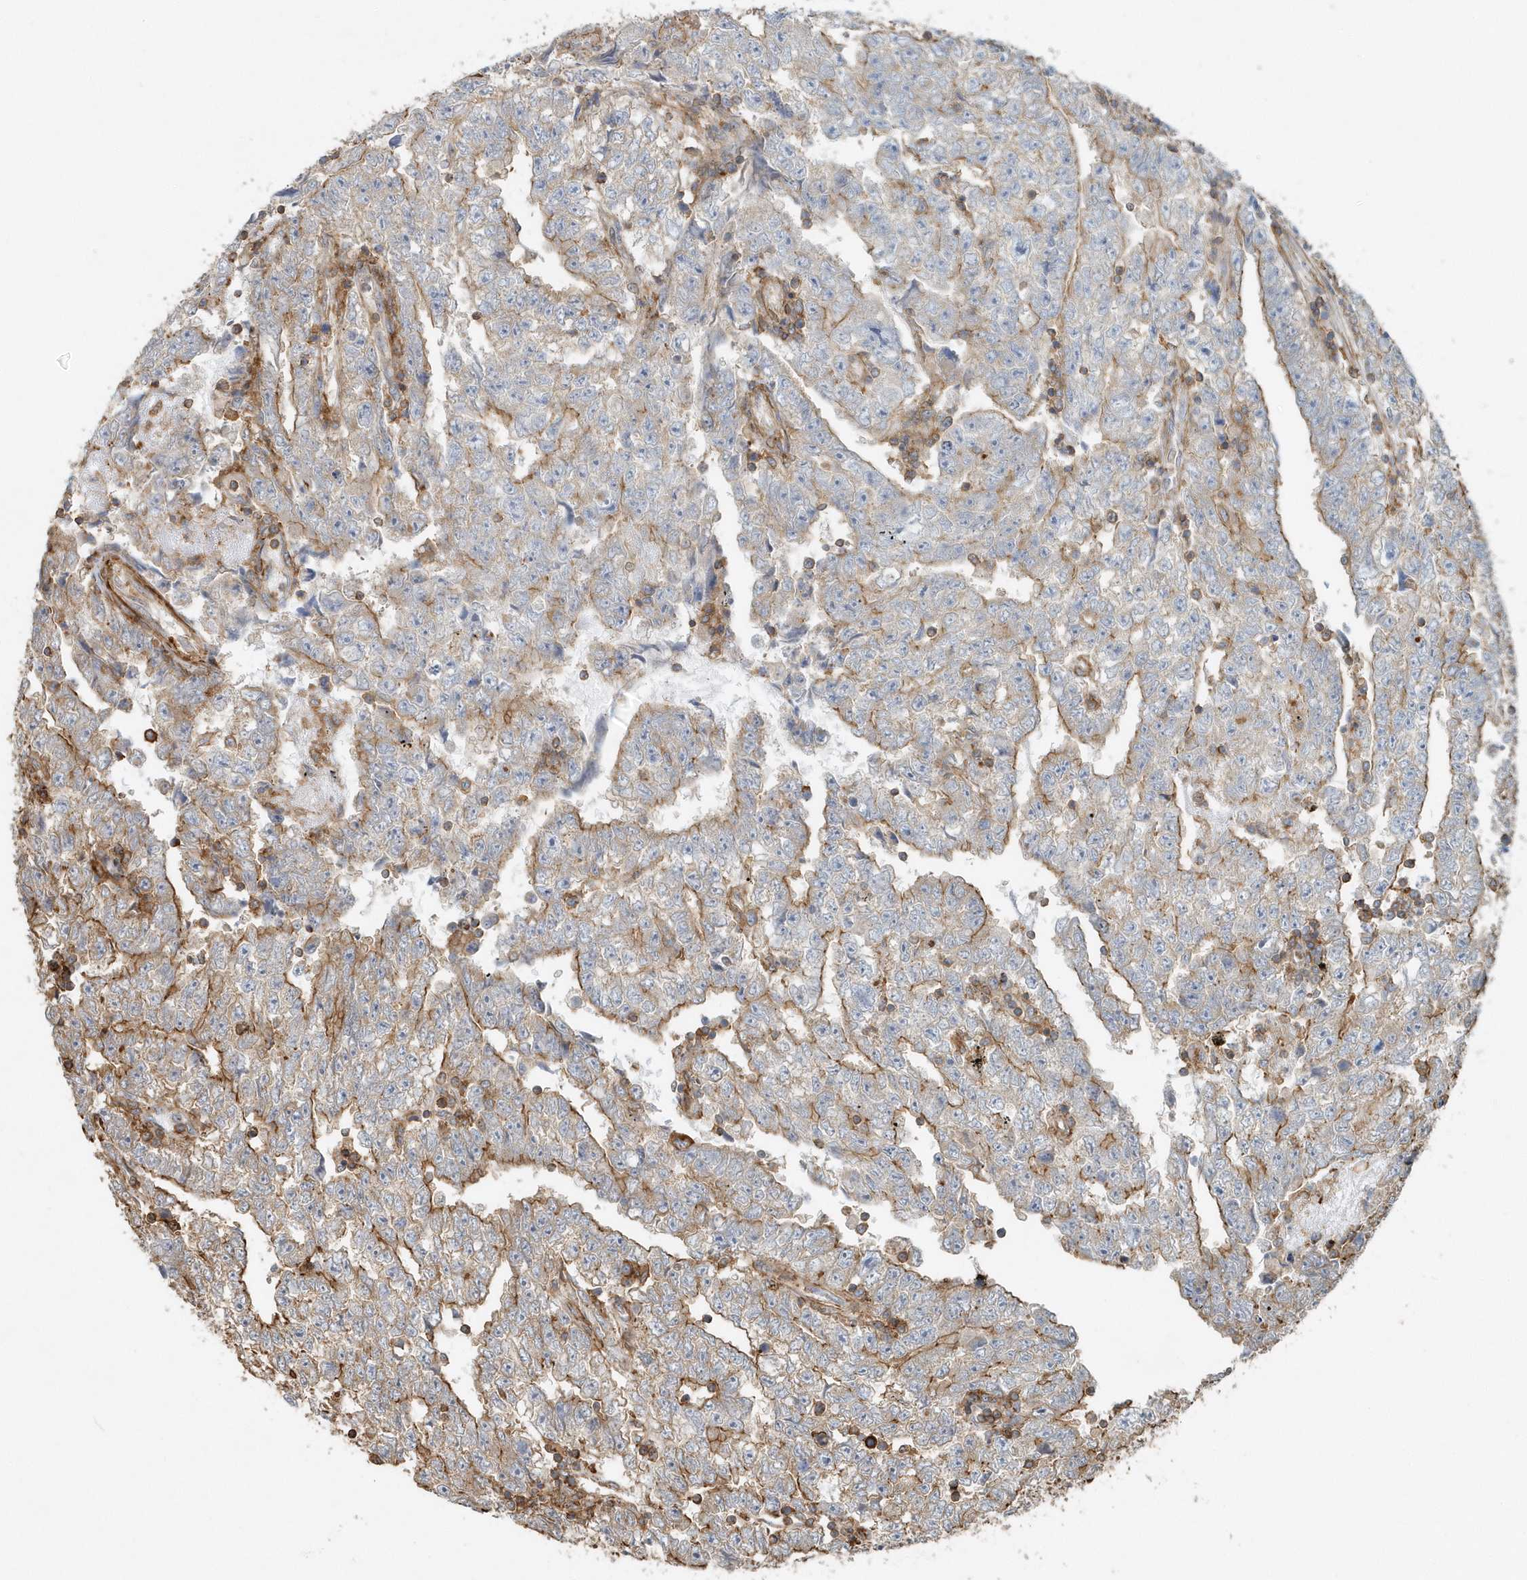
{"staining": {"intensity": "moderate", "quantity": "25%-75%", "location": "cytoplasmic/membranous"}, "tissue": "testis cancer", "cell_type": "Tumor cells", "image_type": "cancer", "snomed": [{"axis": "morphology", "description": "Carcinoma, Embryonal, NOS"}, {"axis": "topography", "description": "Testis"}], "caption": "IHC of human testis embryonal carcinoma reveals medium levels of moderate cytoplasmic/membranous positivity in about 25%-75% of tumor cells.", "gene": "MMUT", "patient": {"sex": "male", "age": 25}}